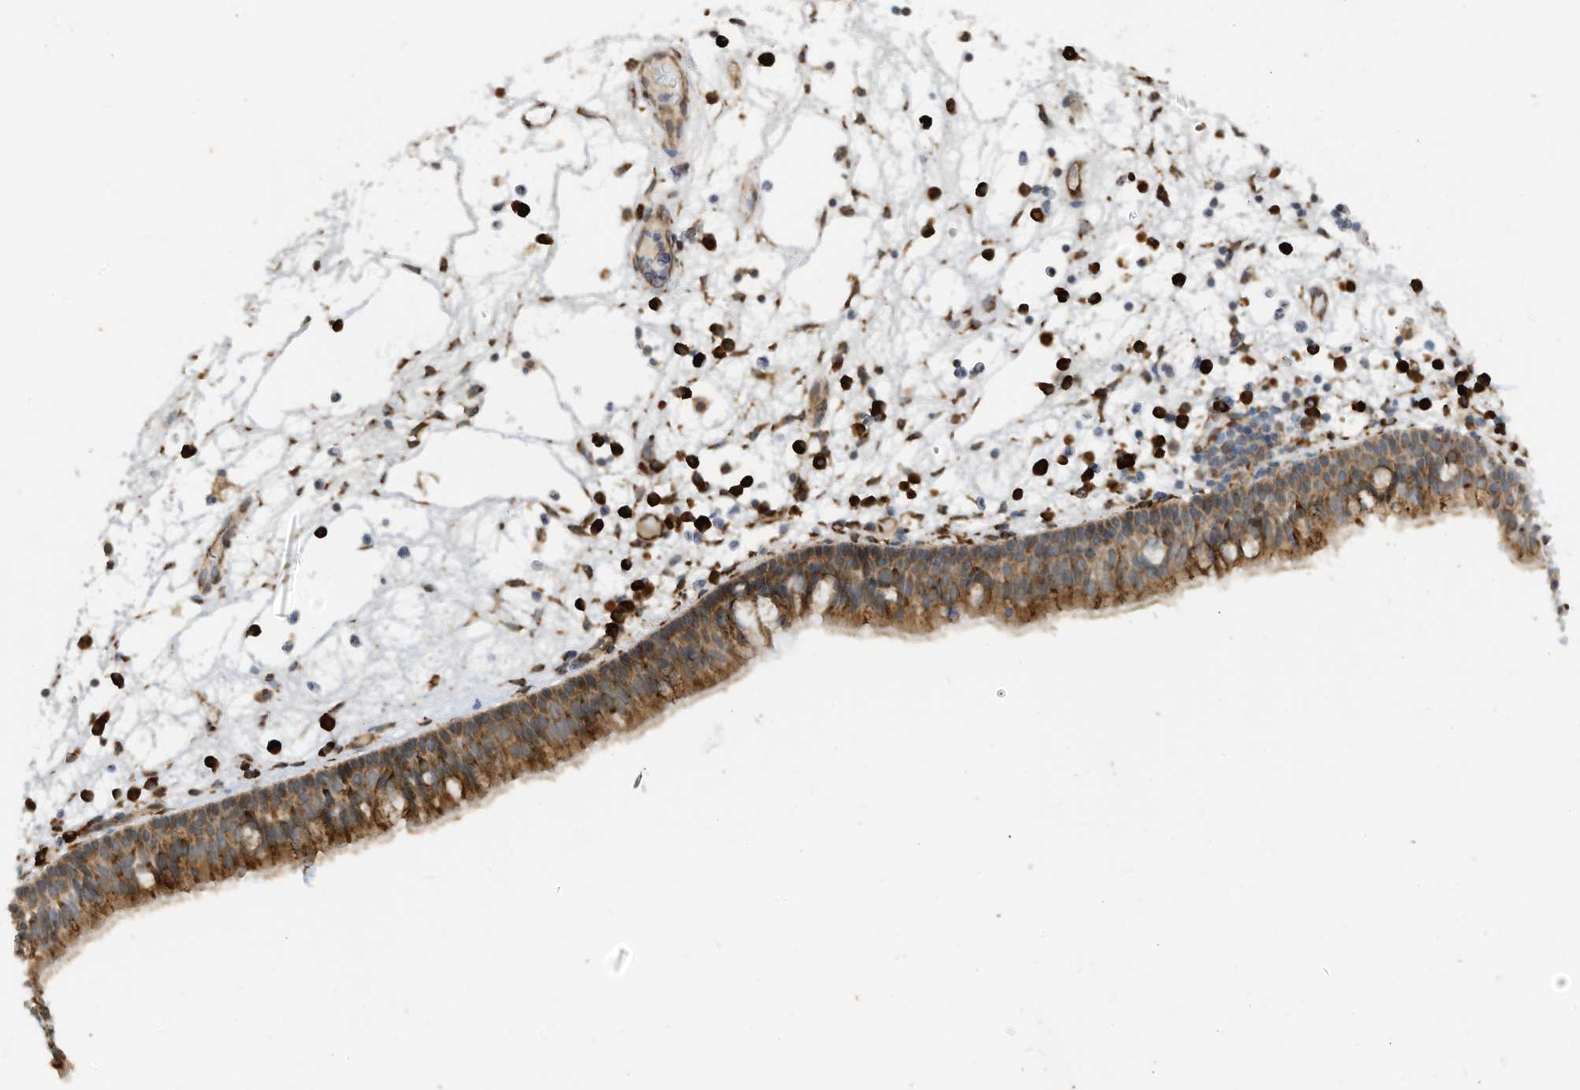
{"staining": {"intensity": "moderate", "quantity": ">75%", "location": "cytoplasmic/membranous"}, "tissue": "nasopharynx", "cell_type": "Respiratory epithelial cells", "image_type": "normal", "snomed": [{"axis": "morphology", "description": "Normal tissue, NOS"}, {"axis": "morphology", "description": "Inflammation, NOS"}, {"axis": "morphology", "description": "Malignant melanoma, Metastatic site"}, {"axis": "topography", "description": "Nasopharynx"}], "caption": "High-magnification brightfield microscopy of normal nasopharynx stained with DAB (brown) and counterstained with hematoxylin (blue). respiratory epithelial cells exhibit moderate cytoplasmic/membranous expression is seen in approximately>75% of cells.", "gene": "ZBTB45", "patient": {"sex": "male", "age": 70}}